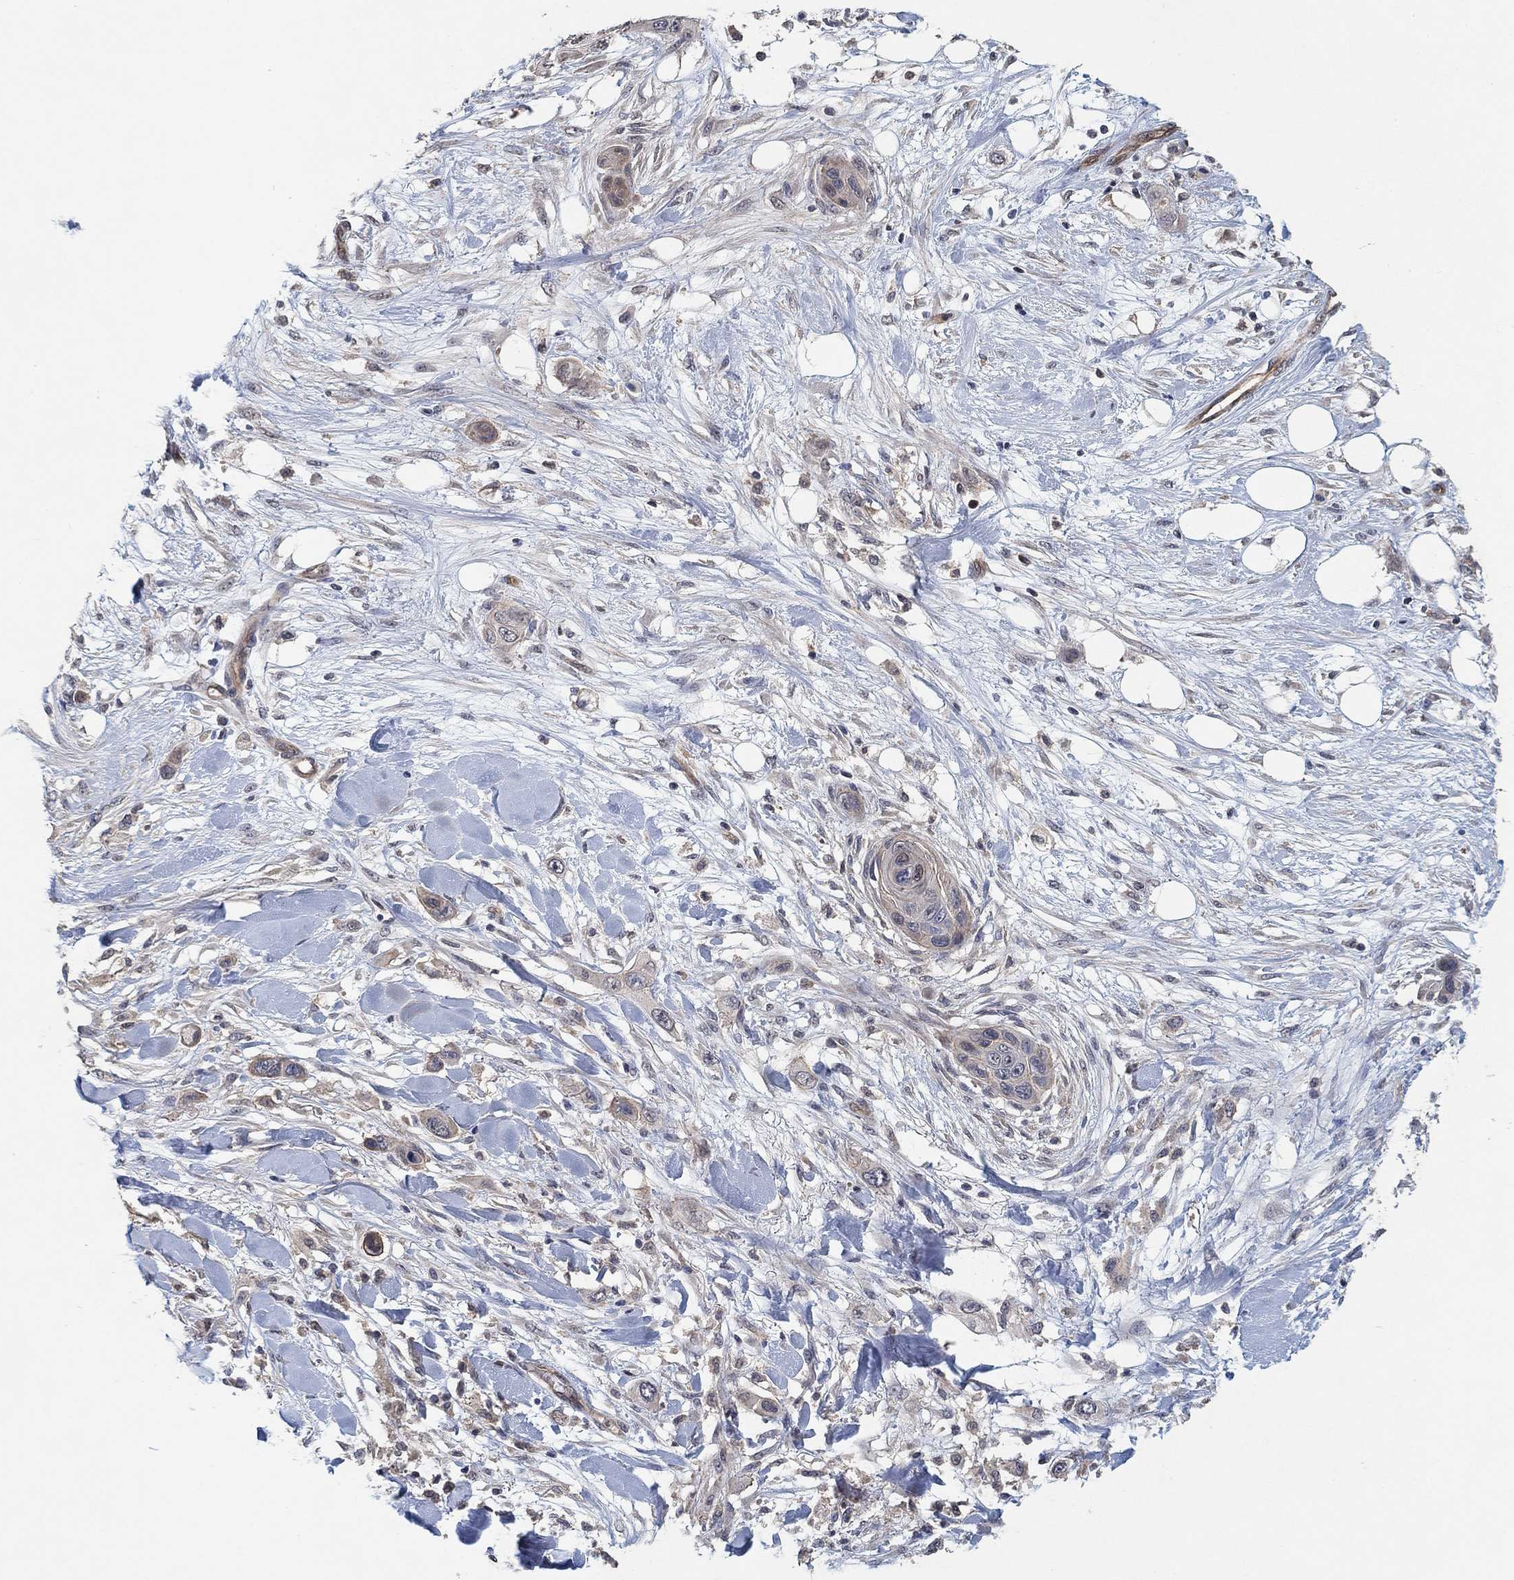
{"staining": {"intensity": "negative", "quantity": "none", "location": "none"}, "tissue": "skin cancer", "cell_type": "Tumor cells", "image_type": "cancer", "snomed": [{"axis": "morphology", "description": "Squamous cell carcinoma, NOS"}, {"axis": "topography", "description": "Skin"}], "caption": "IHC of skin cancer demonstrates no expression in tumor cells. Brightfield microscopy of immunohistochemistry (IHC) stained with DAB (3,3'-diaminobenzidine) (brown) and hematoxylin (blue), captured at high magnification.", "gene": "MCUR1", "patient": {"sex": "male", "age": 79}}